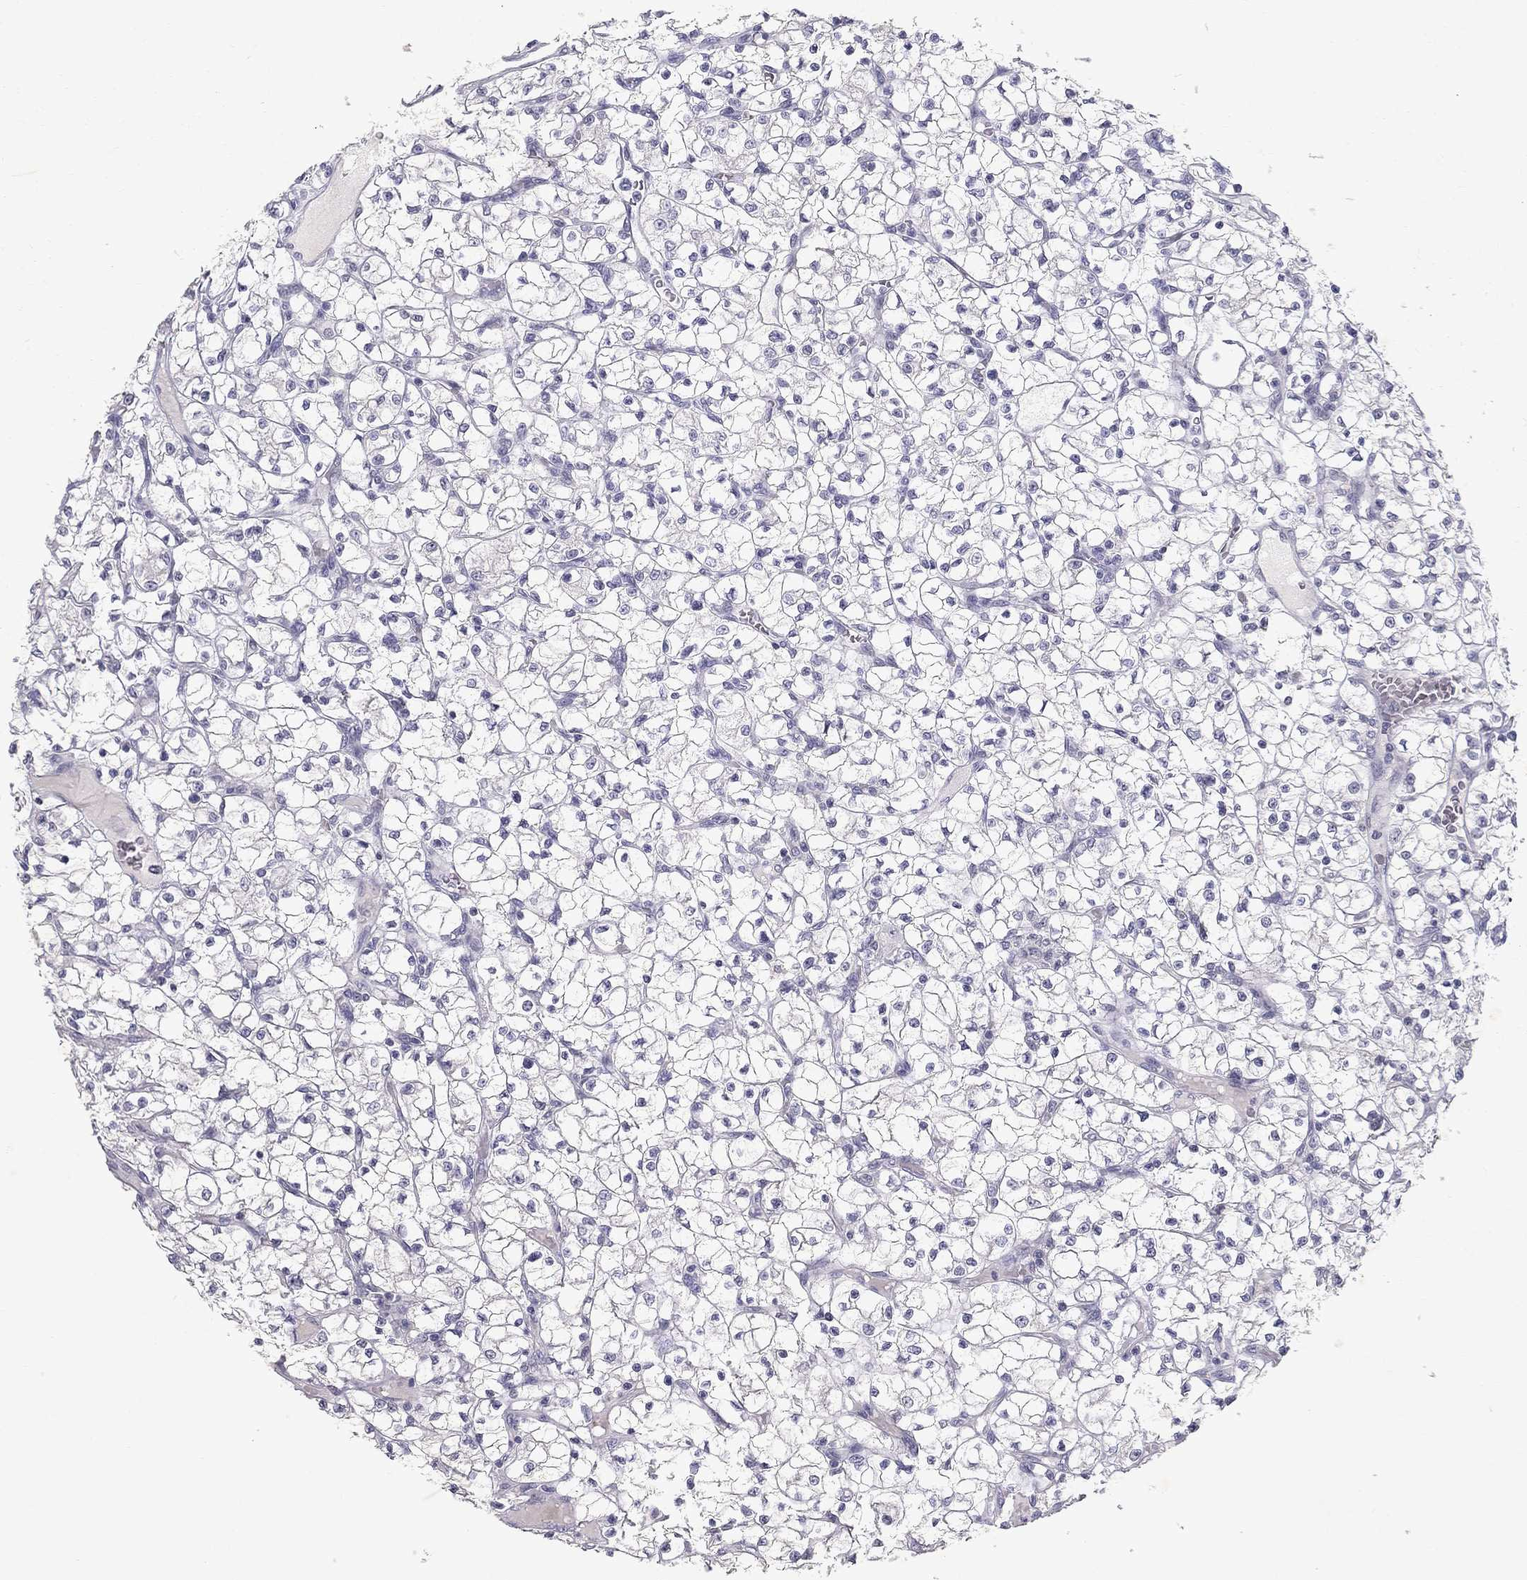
{"staining": {"intensity": "negative", "quantity": "none", "location": "none"}, "tissue": "renal cancer", "cell_type": "Tumor cells", "image_type": "cancer", "snomed": [{"axis": "morphology", "description": "Adenocarcinoma, NOS"}, {"axis": "topography", "description": "Kidney"}], "caption": "Immunohistochemistry of human renal cancer demonstrates no positivity in tumor cells.", "gene": "CLIC6", "patient": {"sex": "female", "age": 64}}